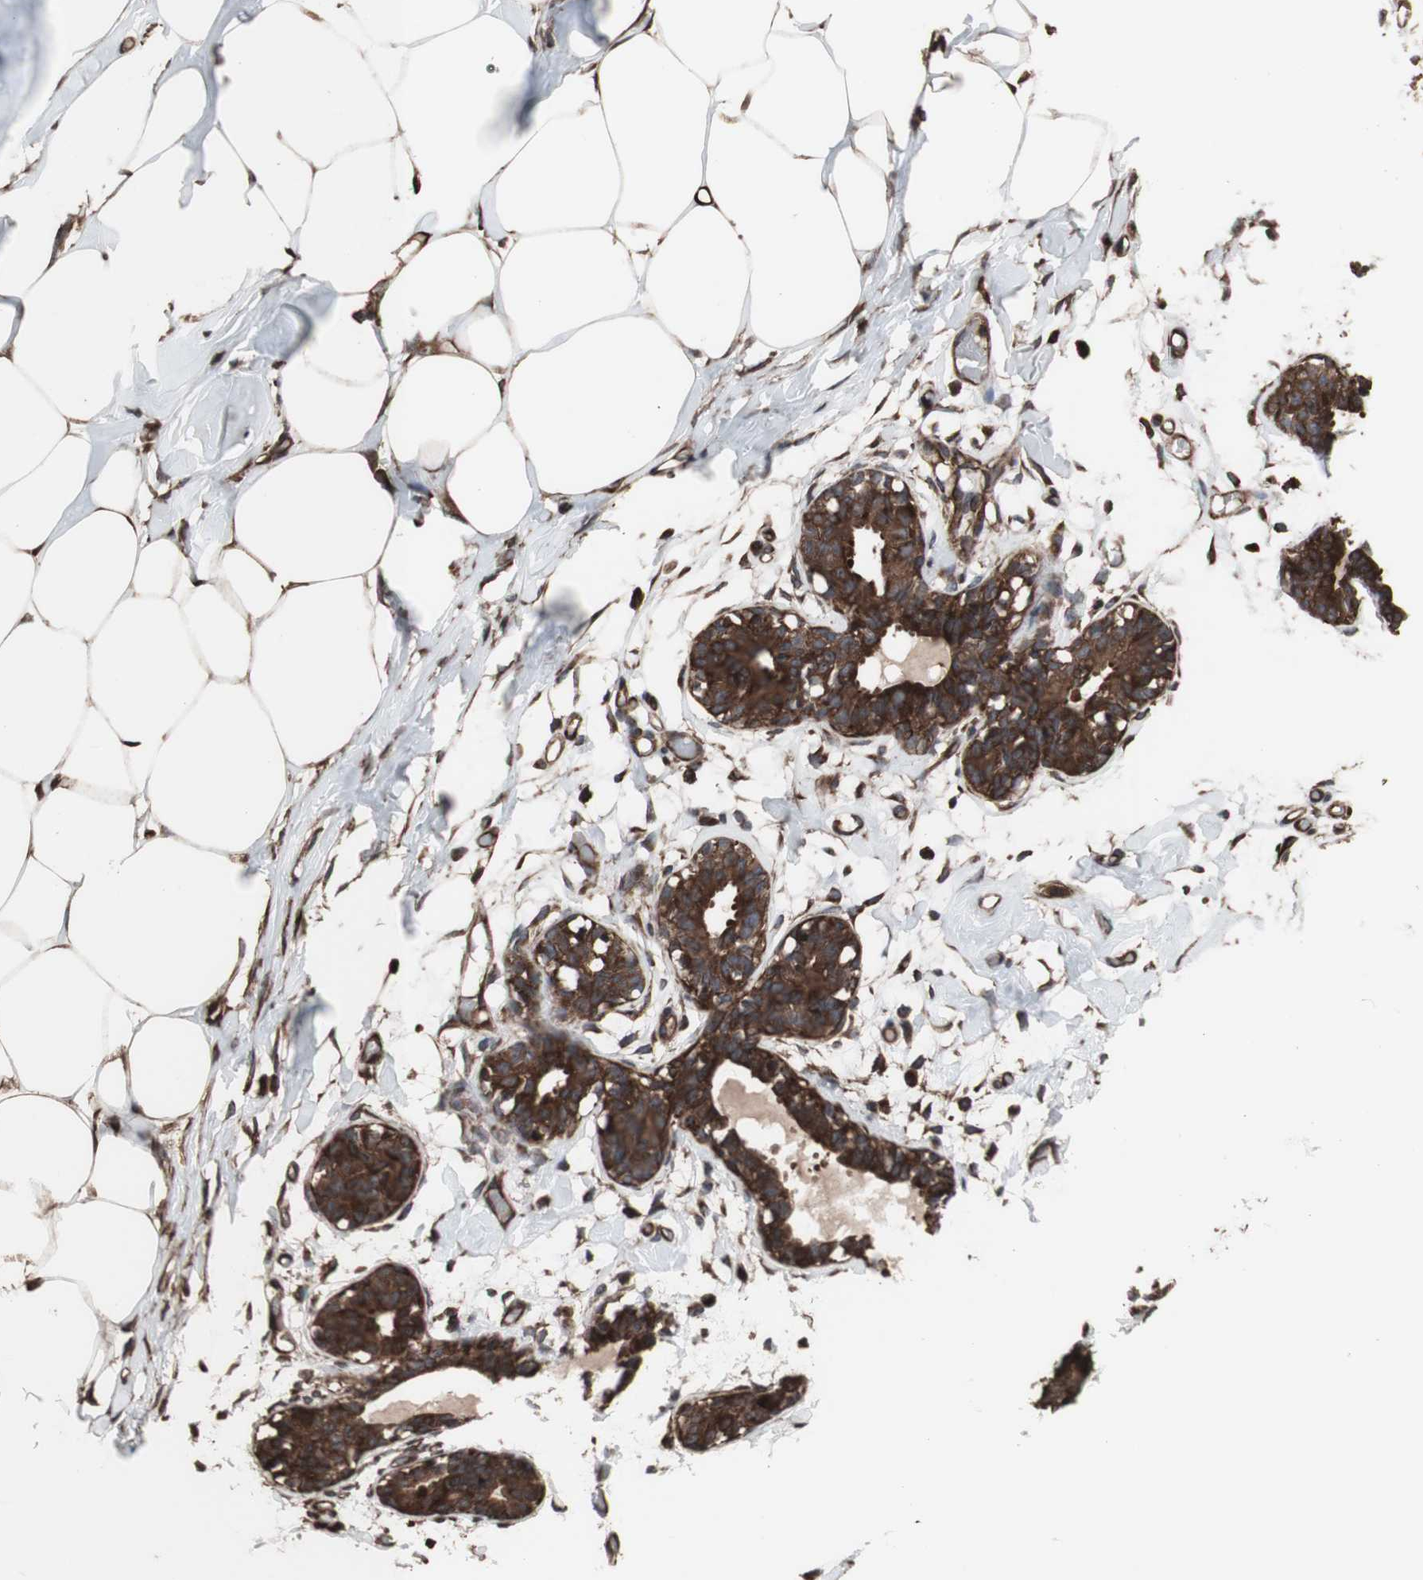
{"staining": {"intensity": "moderate", "quantity": "25%-75%", "location": "cytoplasmic/membranous"}, "tissue": "adipose tissue", "cell_type": "Adipocytes", "image_type": "normal", "snomed": [{"axis": "morphology", "description": "Normal tissue, NOS"}, {"axis": "topography", "description": "Breast"}, {"axis": "topography", "description": "Adipose tissue"}], "caption": "Immunohistochemistry (IHC) staining of unremarkable adipose tissue, which shows medium levels of moderate cytoplasmic/membranous staining in approximately 25%-75% of adipocytes indicating moderate cytoplasmic/membranous protein staining. The staining was performed using DAB (brown) for protein detection and nuclei were counterstained in hematoxylin (blue).", "gene": "COPB1", "patient": {"sex": "female", "age": 25}}